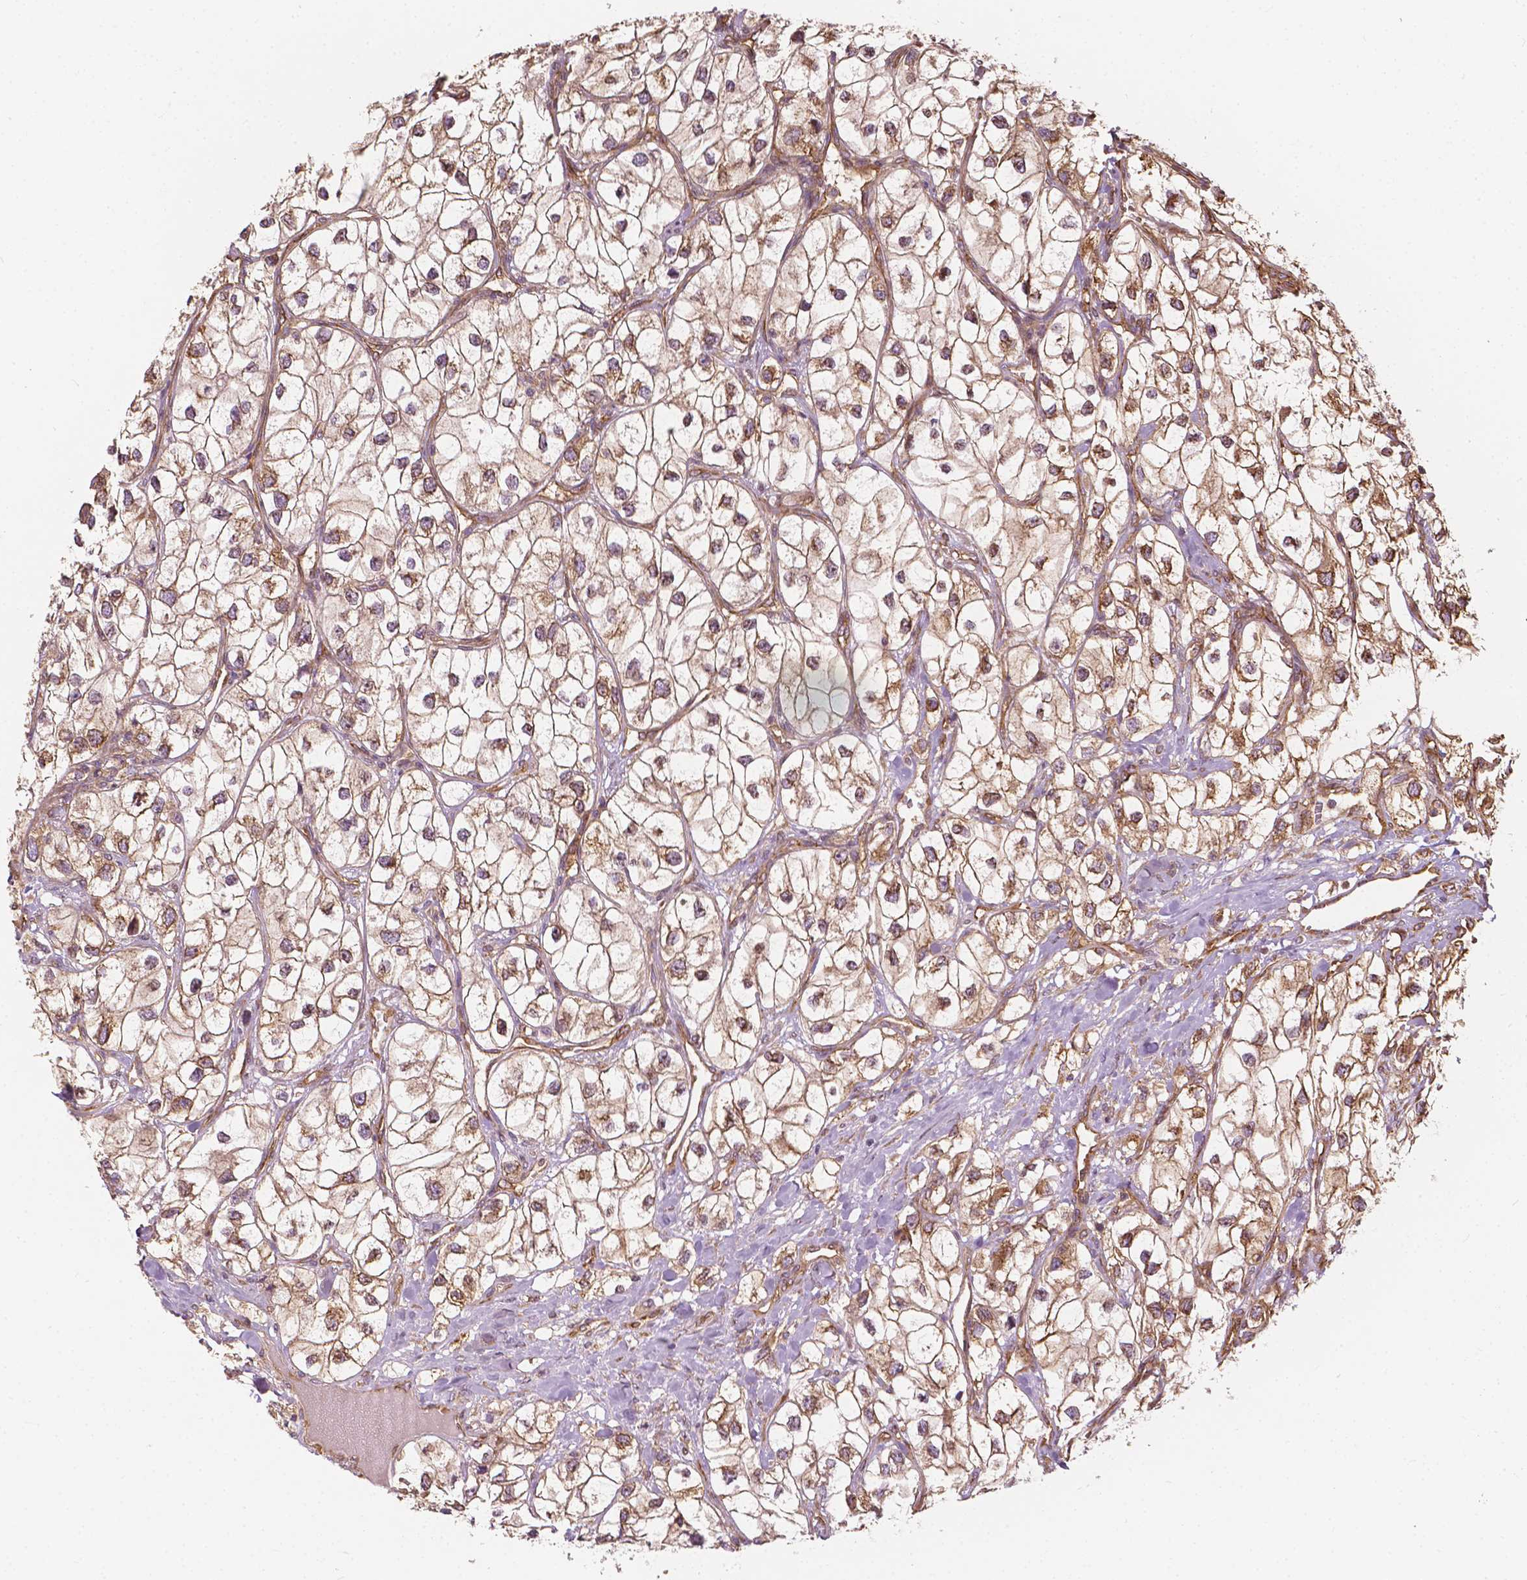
{"staining": {"intensity": "moderate", "quantity": ">75%", "location": "cytoplasmic/membranous"}, "tissue": "renal cancer", "cell_type": "Tumor cells", "image_type": "cancer", "snomed": [{"axis": "morphology", "description": "Adenocarcinoma, NOS"}, {"axis": "topography", "description": "Kidney"}], "caption": "A medium amount of moderate cytoplasmic/membranous positivity is present in approximately >75% of tumor cells in adenocarcinoma (renal) tissue. The staining is performed using DAB (3,3'-diaminobenzidine) brown chromogen to label protein expression. The nuclei are counter-stained blue using hematoxylin.", "gene": "G3BP1", "patient": {"sex": "male", "age": 59}}